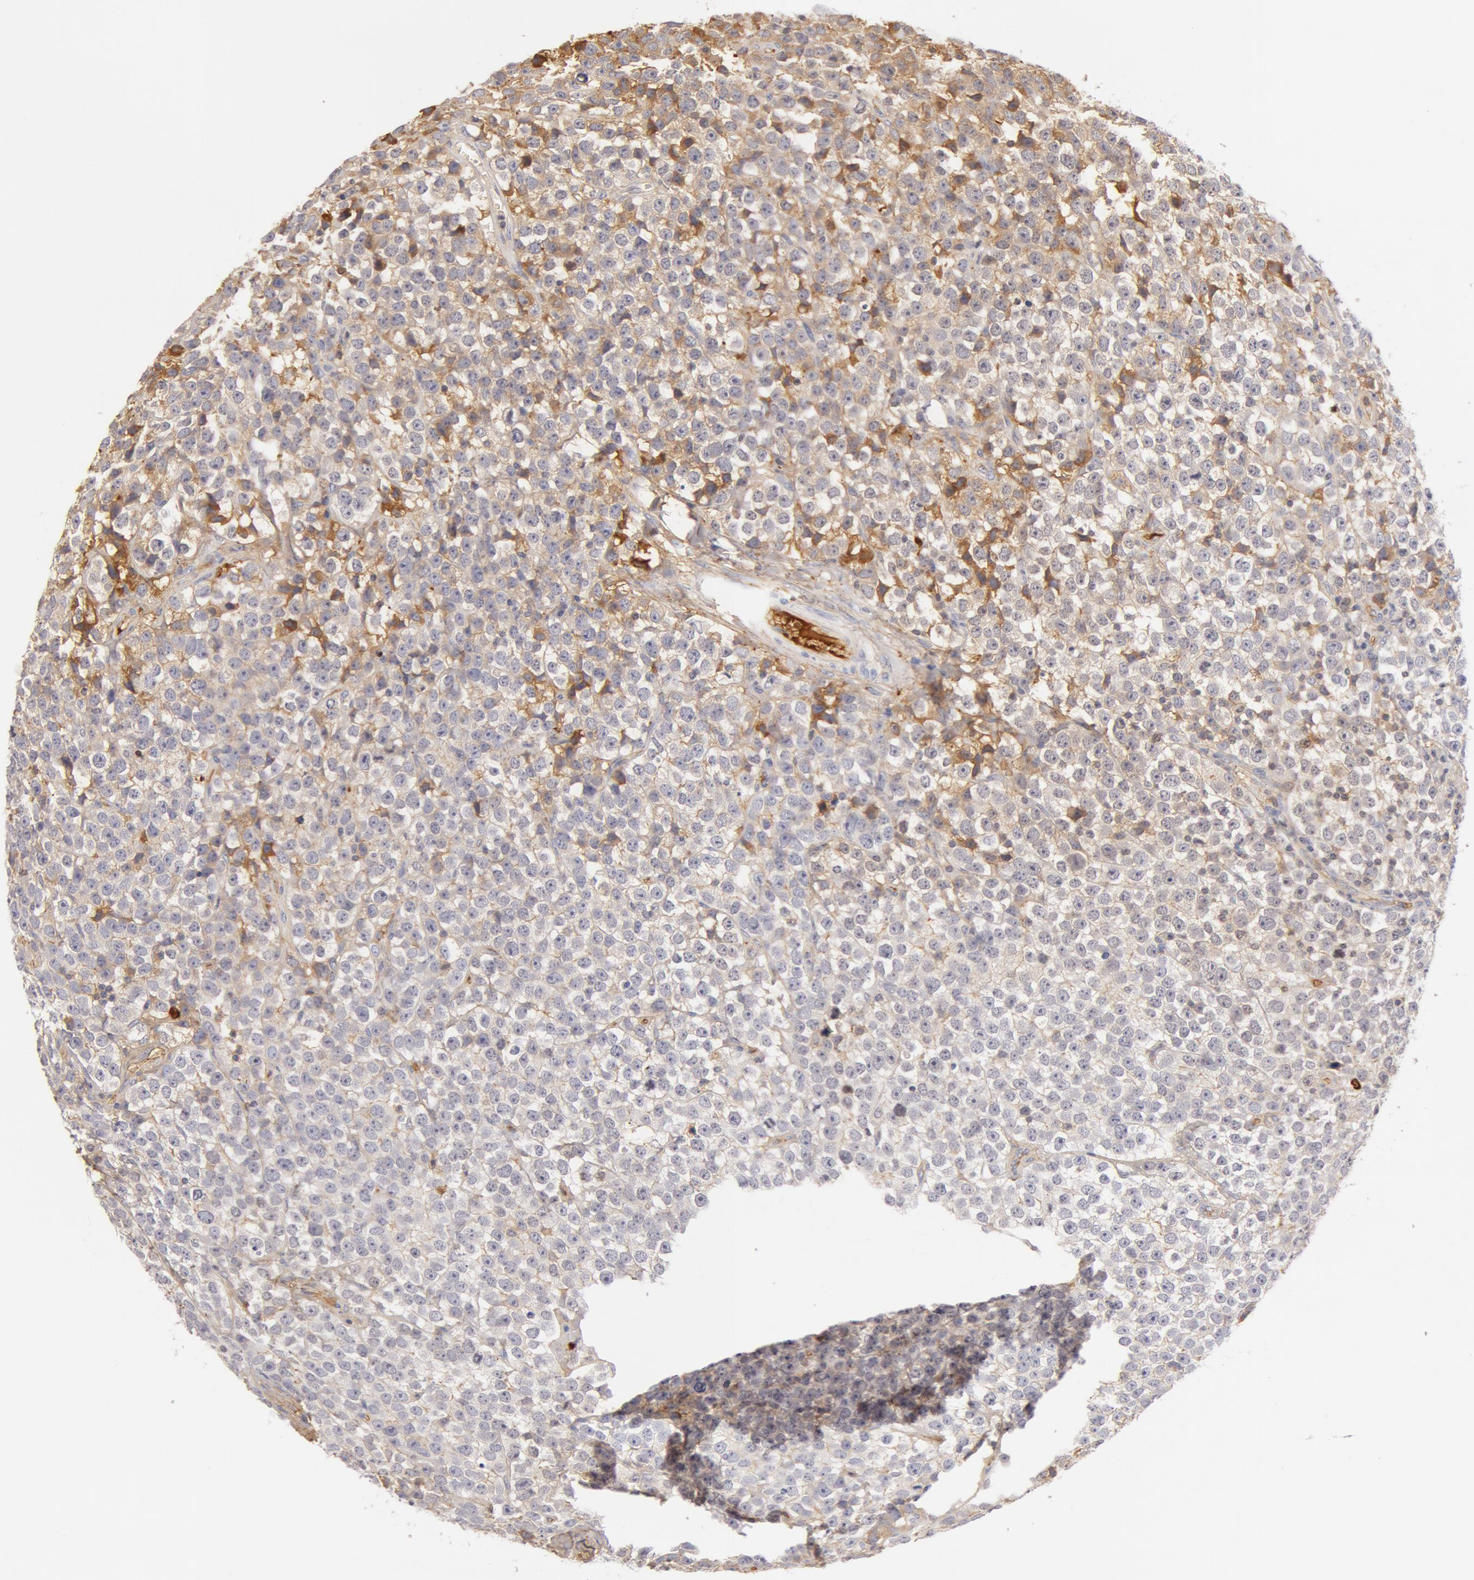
{"staining": {"intensity": "negative", "quantity": "none", "location": "none"}, "tissue": "testis cancer", "cell_type": "Tumor cells", "image_type": "cancer", "snomed": [{"axis": "morphology", "description": "Seminoma, NOS"}, {"axis": "topography", "description": "Testis"}], "caption": "High magnification brightfield microscopy of seminoma (testis) stained with DAB (brown) and counterstained with hematoxylin (blue): tumor cells show no significant staining.", "gene": "AHSG", "patient": {"sex": "male", "age": 25}}